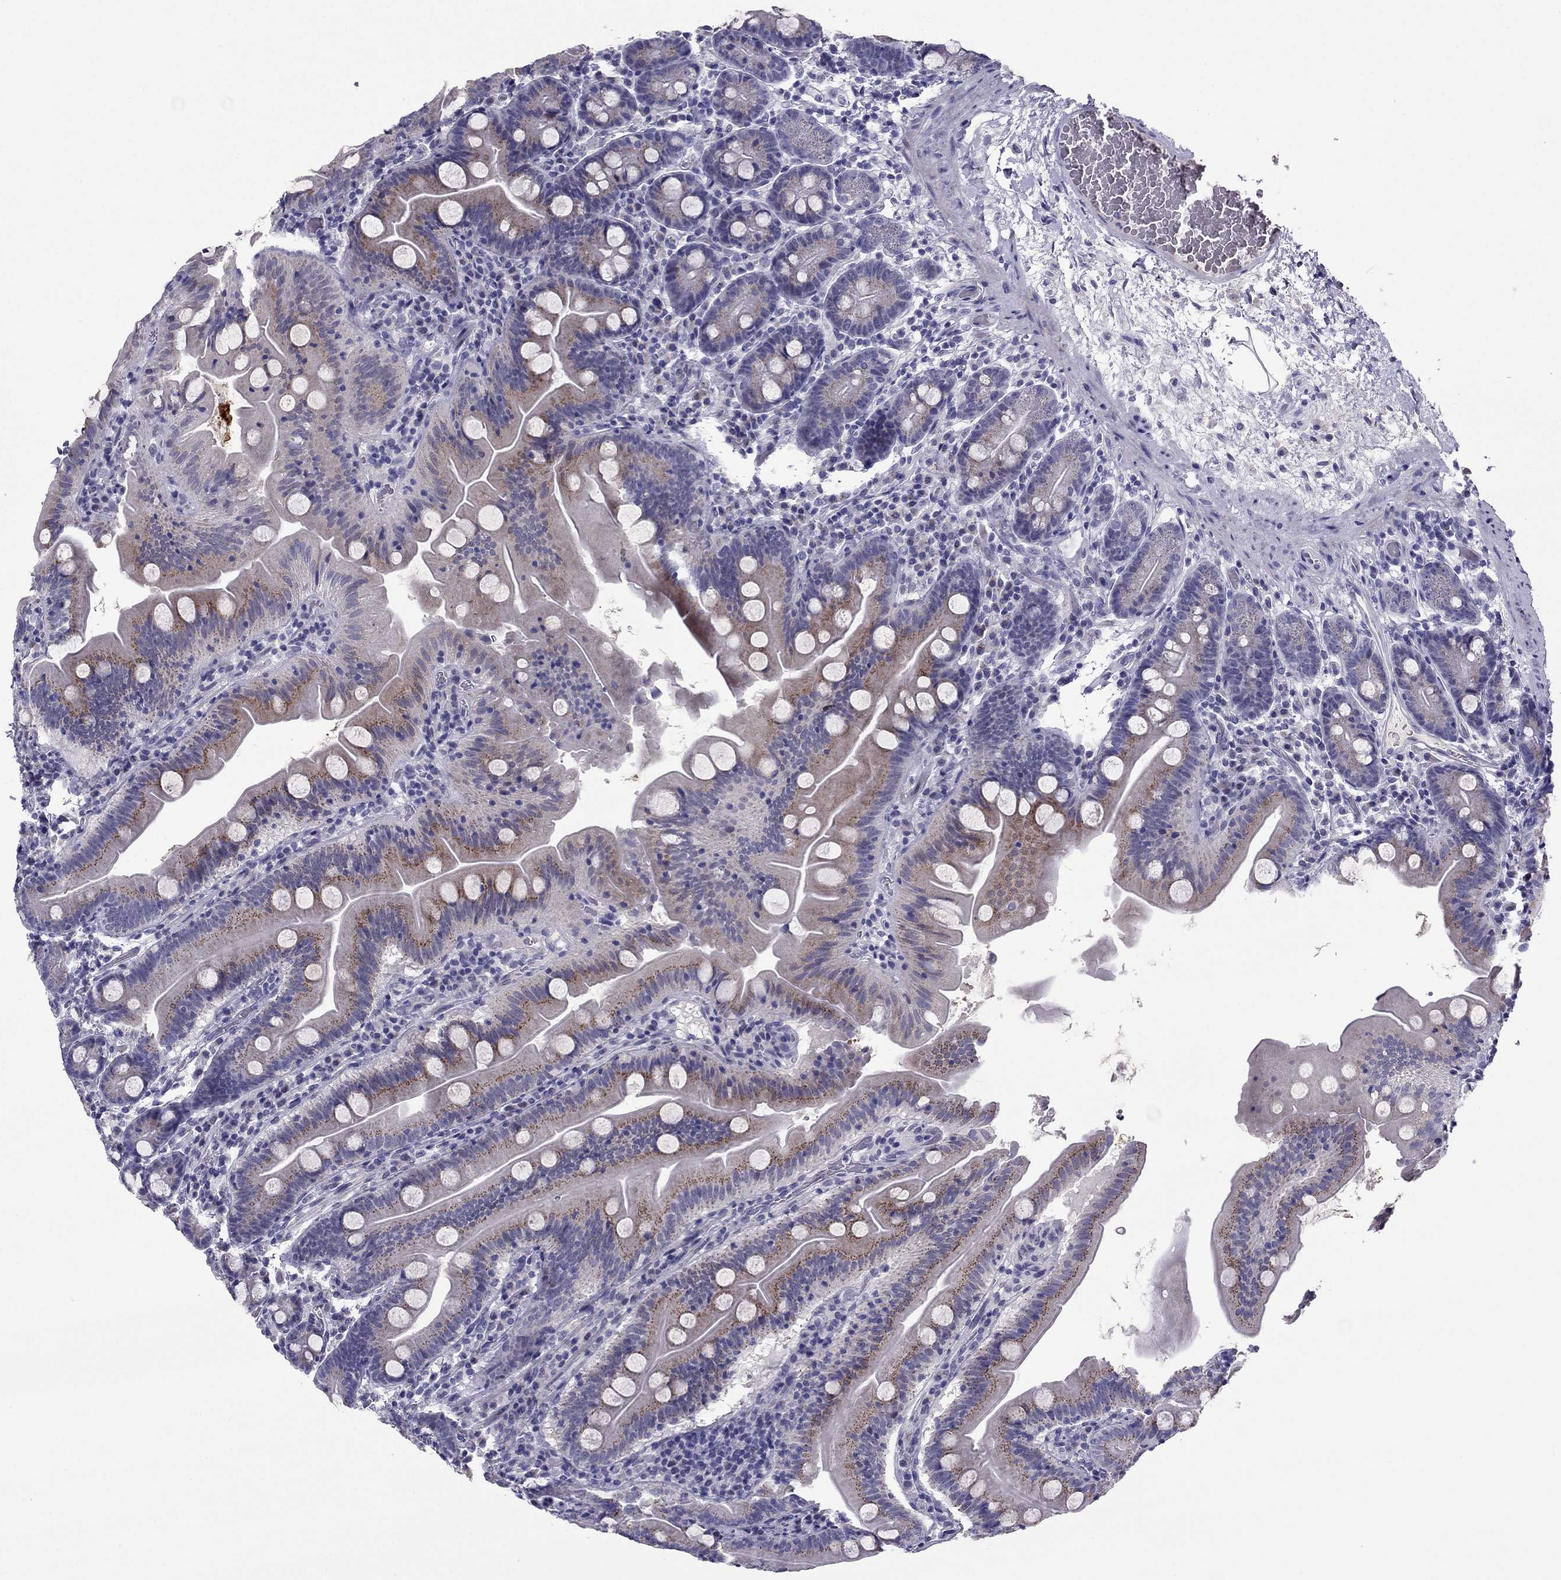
{"staining": {"intensity": "weak", "quantity": "25%-75%", "location": "cytoplasmic/membranous"}, "tissue": "small intestine", "cell_type": "Glandular cells", "image_type": "normal", "snomed": [{"axis": "morphology", "description": "Normal tissue, NOS"}, {"axis": "topography", "description": "Small intestine"}], "caption": "Immunohistochemistry of benign human small intestine shows low levels of weak cytoplasmic/membranous expression in approximately 25%-75% of glandular cells. (DAB IHC, brown staining for protein, blue staining for nuclei).", "gene": "MYBPH", "patient": {"sex": "male", "age": 37}}